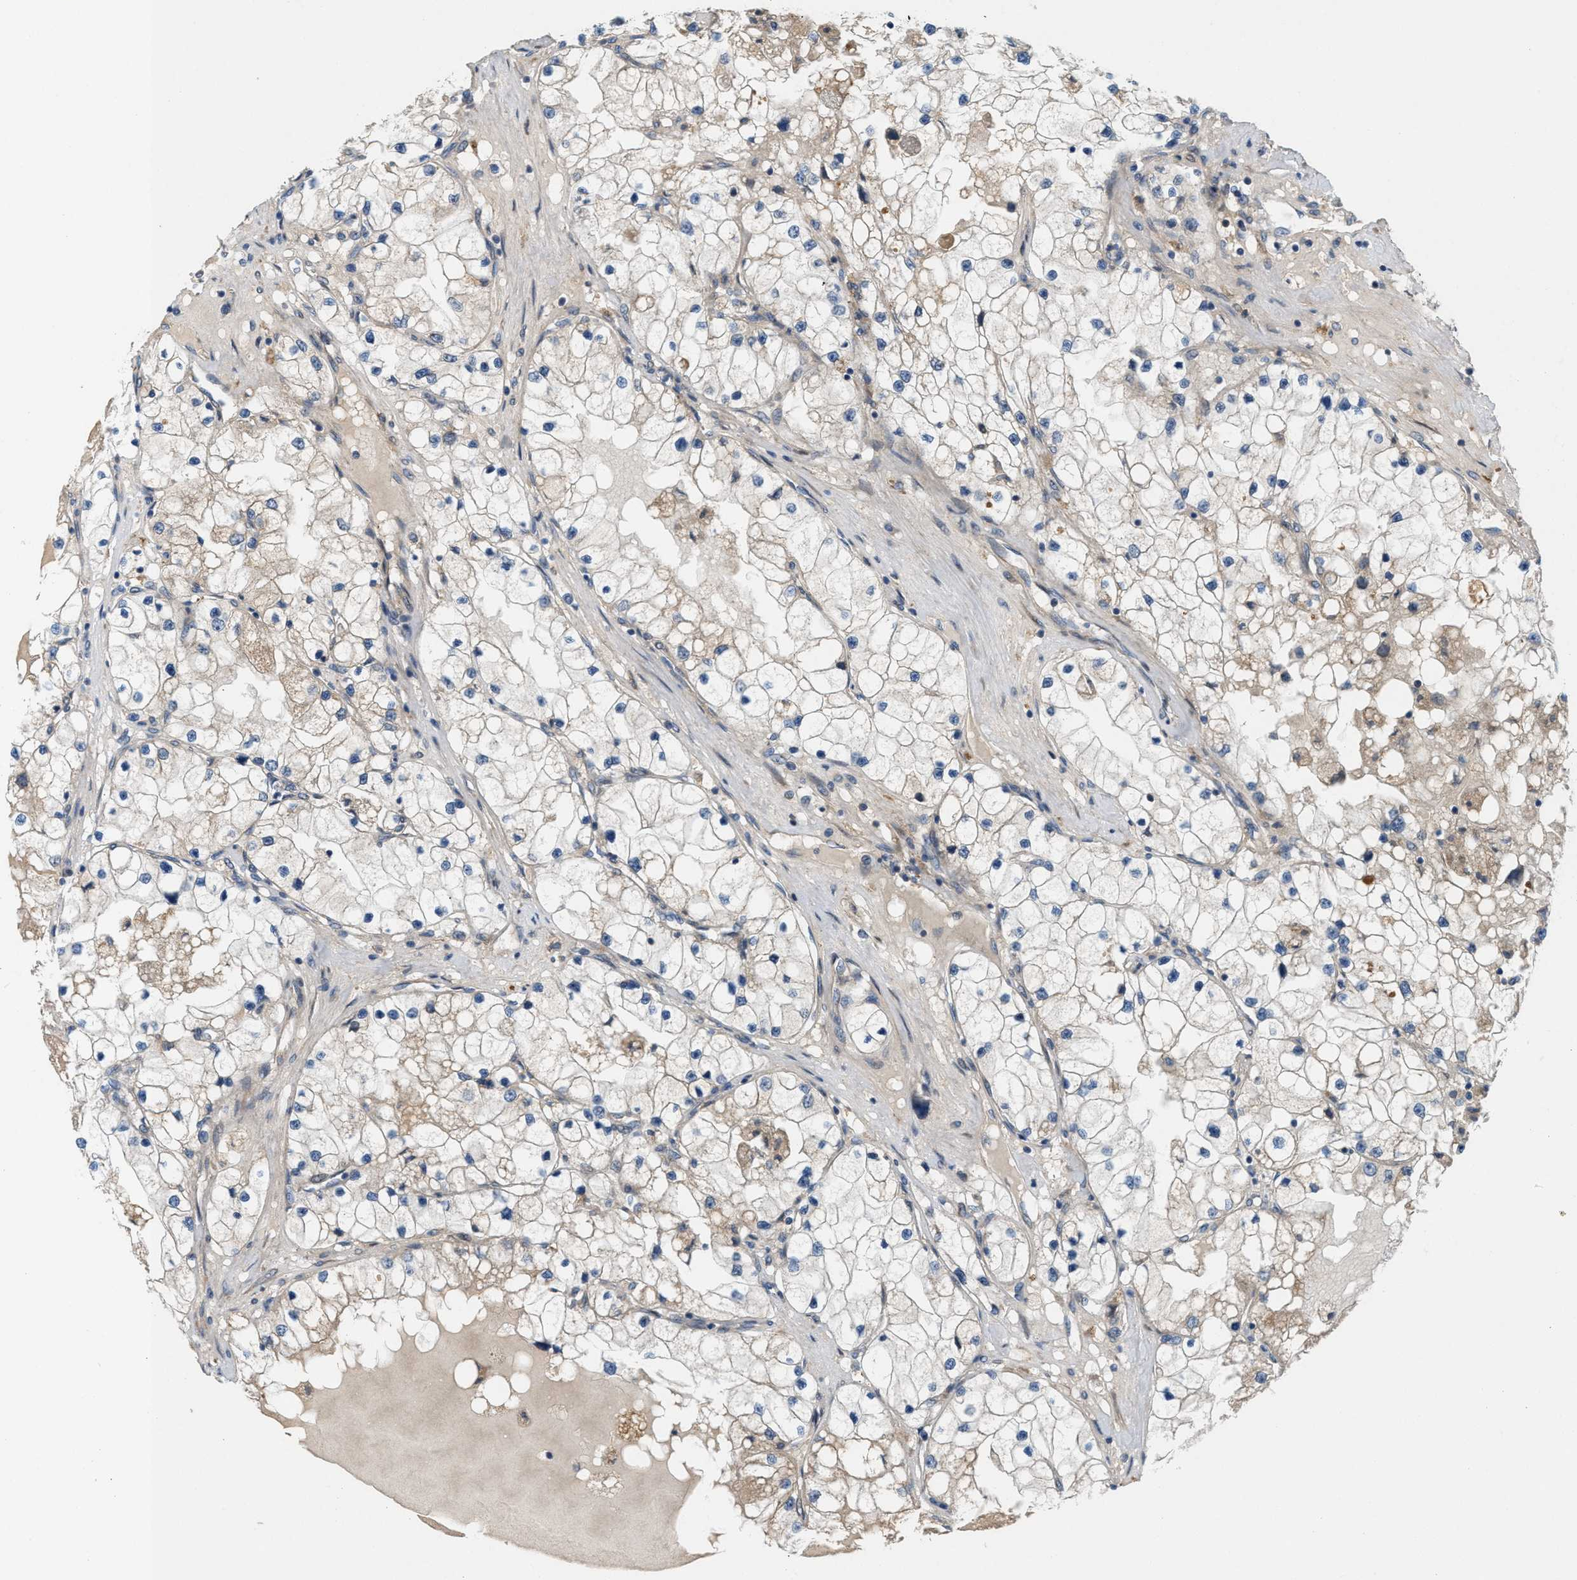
{"staining": {"intensity": "weak", "quantity": "<25%", "location": "cytoplasmic/membranous"}, "tissue": "renal cancer", "cell_type": "Tumor cells", "image_type": "cancer", "snomed": [{"axis": "morphology", "description": "Adenocarcinoma, NOS"}, {"axis": "topography", "description": "Kidney"}], "caption": "Human renal cancer stained for a protein using IHC displays no positivity in tumor cells.", "gene": "CYB5D1", "patient": {"sex": "male", "age": 68}}